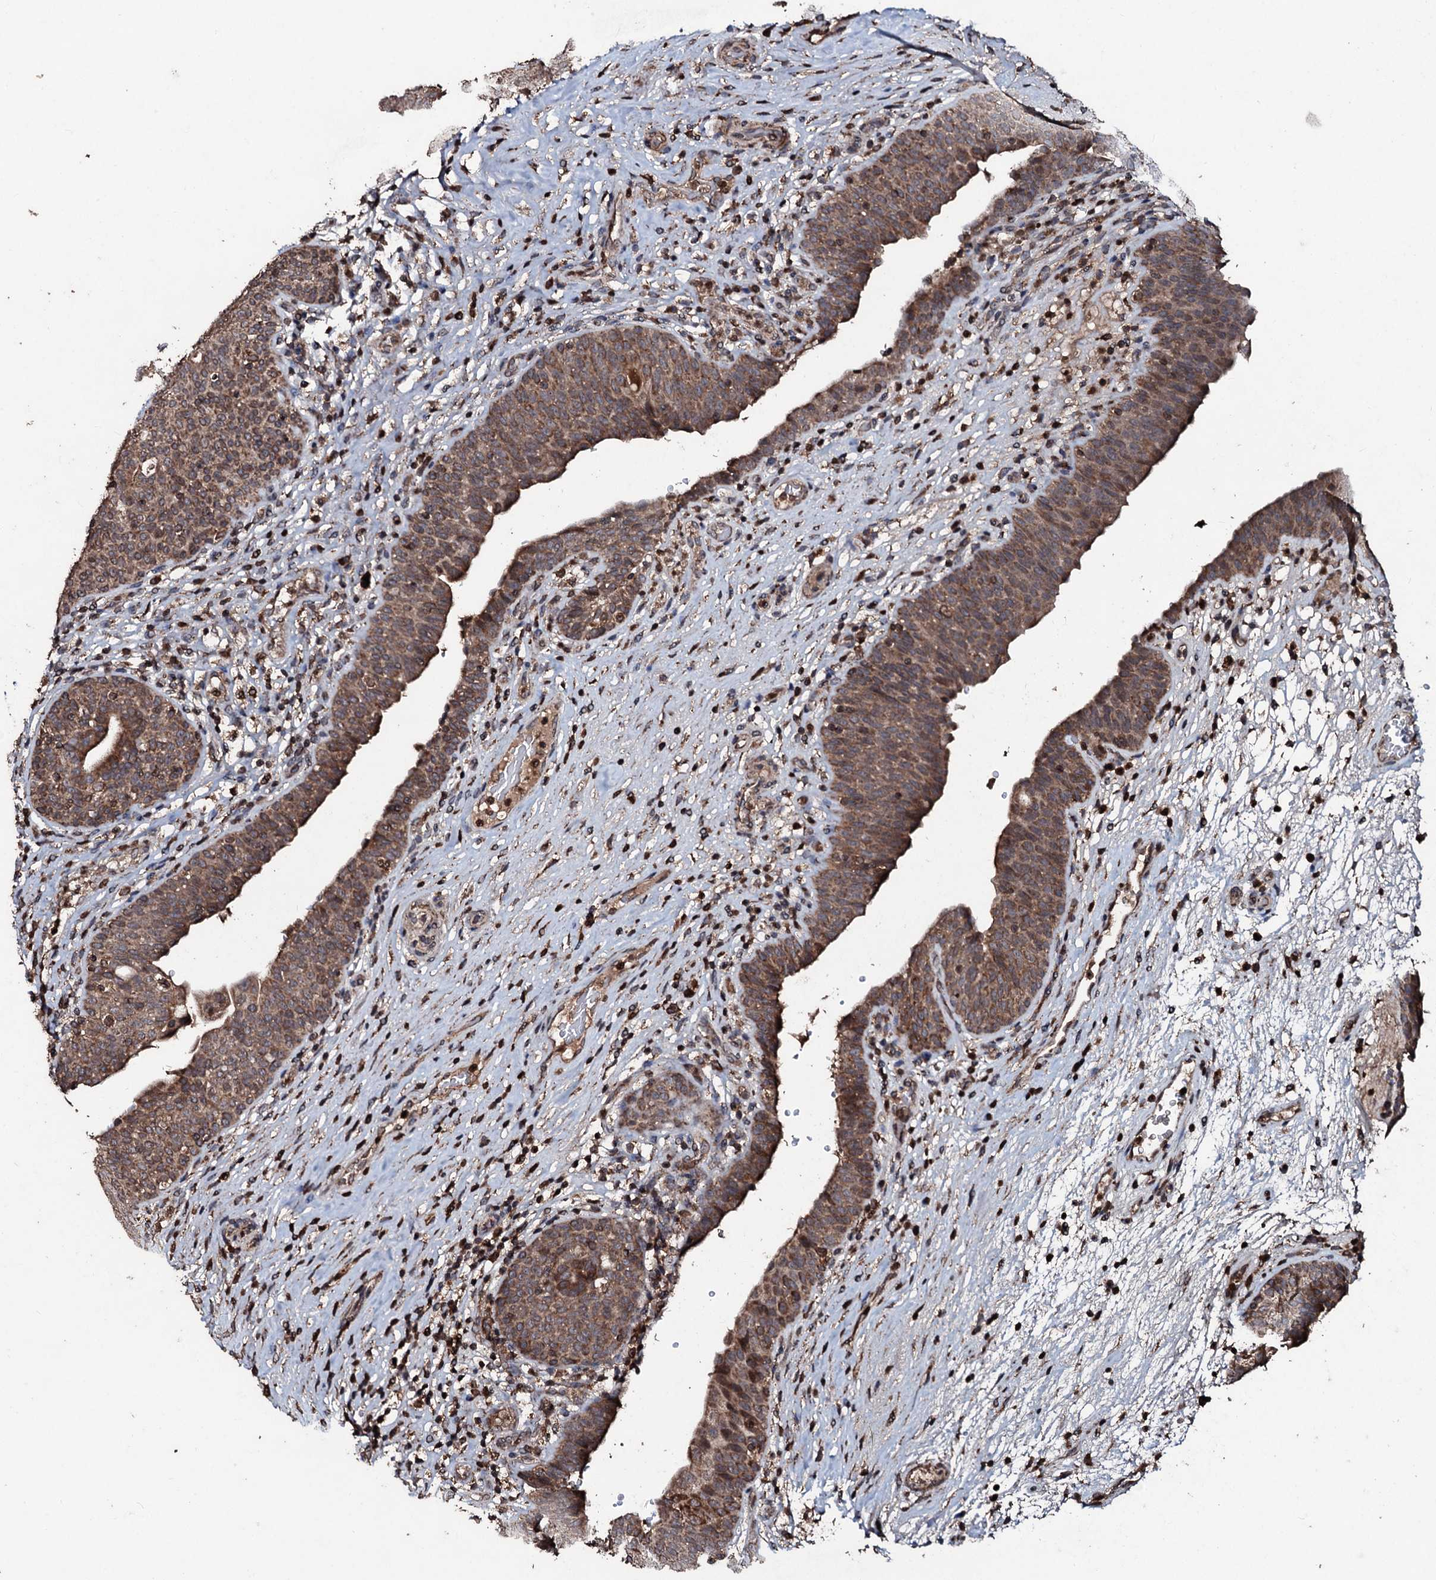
{"staining": {"intensity": "strong", "quantity": ">75%", "location": "cytoplasmic/membranous"}, "tissue": "urinary bladder", "cell_type": "Urothelial cells", "image_type": "normal", "snomed": [{"axis": "morphology", "description": "Normal tissue, NOS"}, {"axis": "topography", "description": "Urinary bladder"}], "caption": "IHC of normal urinary bladder shows high levels of strong cytoplasmic/membranous staining in approximately >75% of urothelial cells.", "gene": "SDHAF2", "patient": {"sex": "male", "age": 71}}